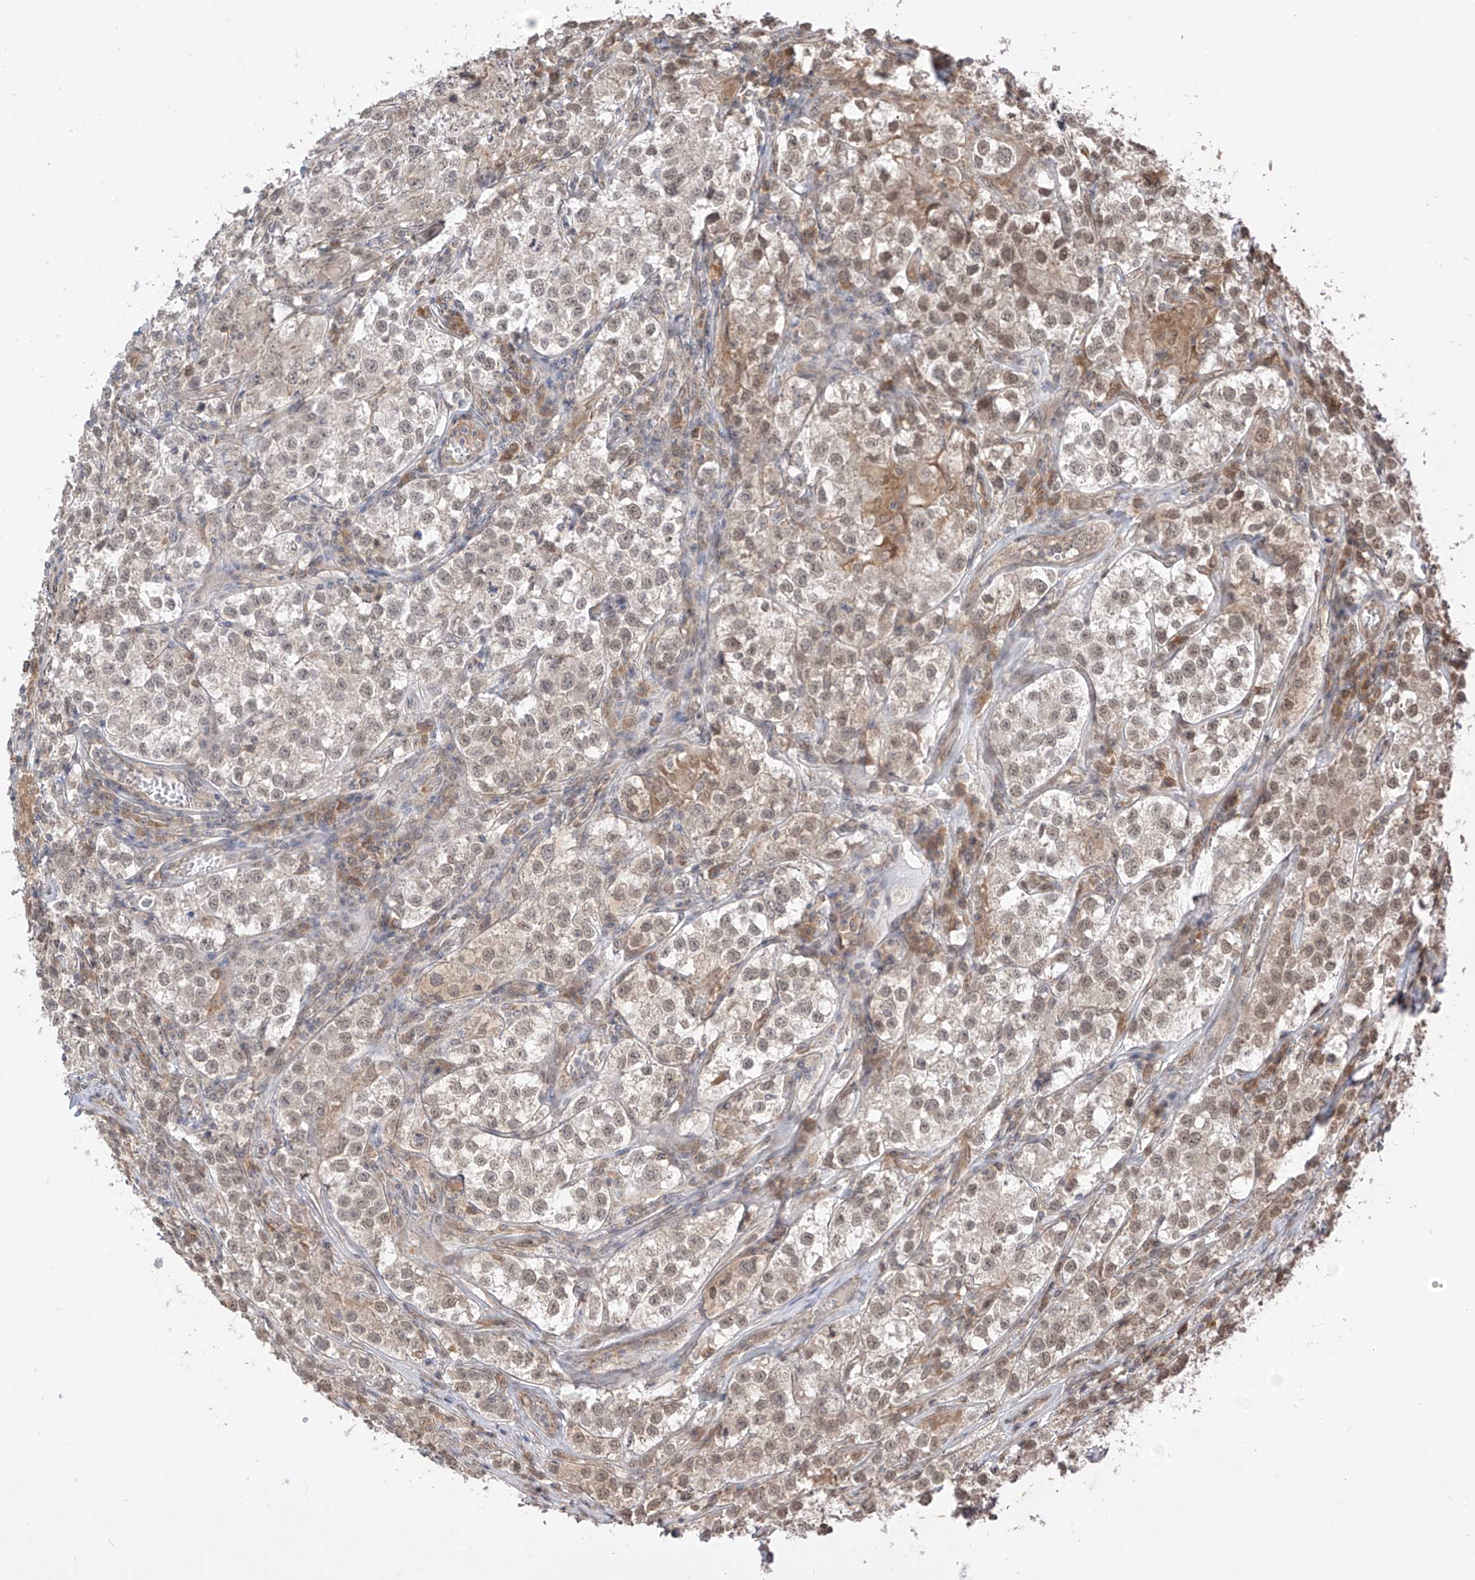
{"staining": {"intensity": "weak", "quantity": "<25%", "location": "nuclear"}, "tissue": "testis cancer", "cell_type": "Tumor cells", "image_type": "cancer", "snomed": [{"axis": "morphology", "description": "Seminoma, NOS"}, {"axis": "morphology", "description": "Carcinoma, Embryonal, NOS"}, {"axis": "topography", "description": "Testis"}], "caption": "This is an IHC micrograph of human testis cancer (embryonal carcinoma). There is no expression in tumor cells.", "gene": "LCOR", "patient": {"sex": "male", "age": 43}}